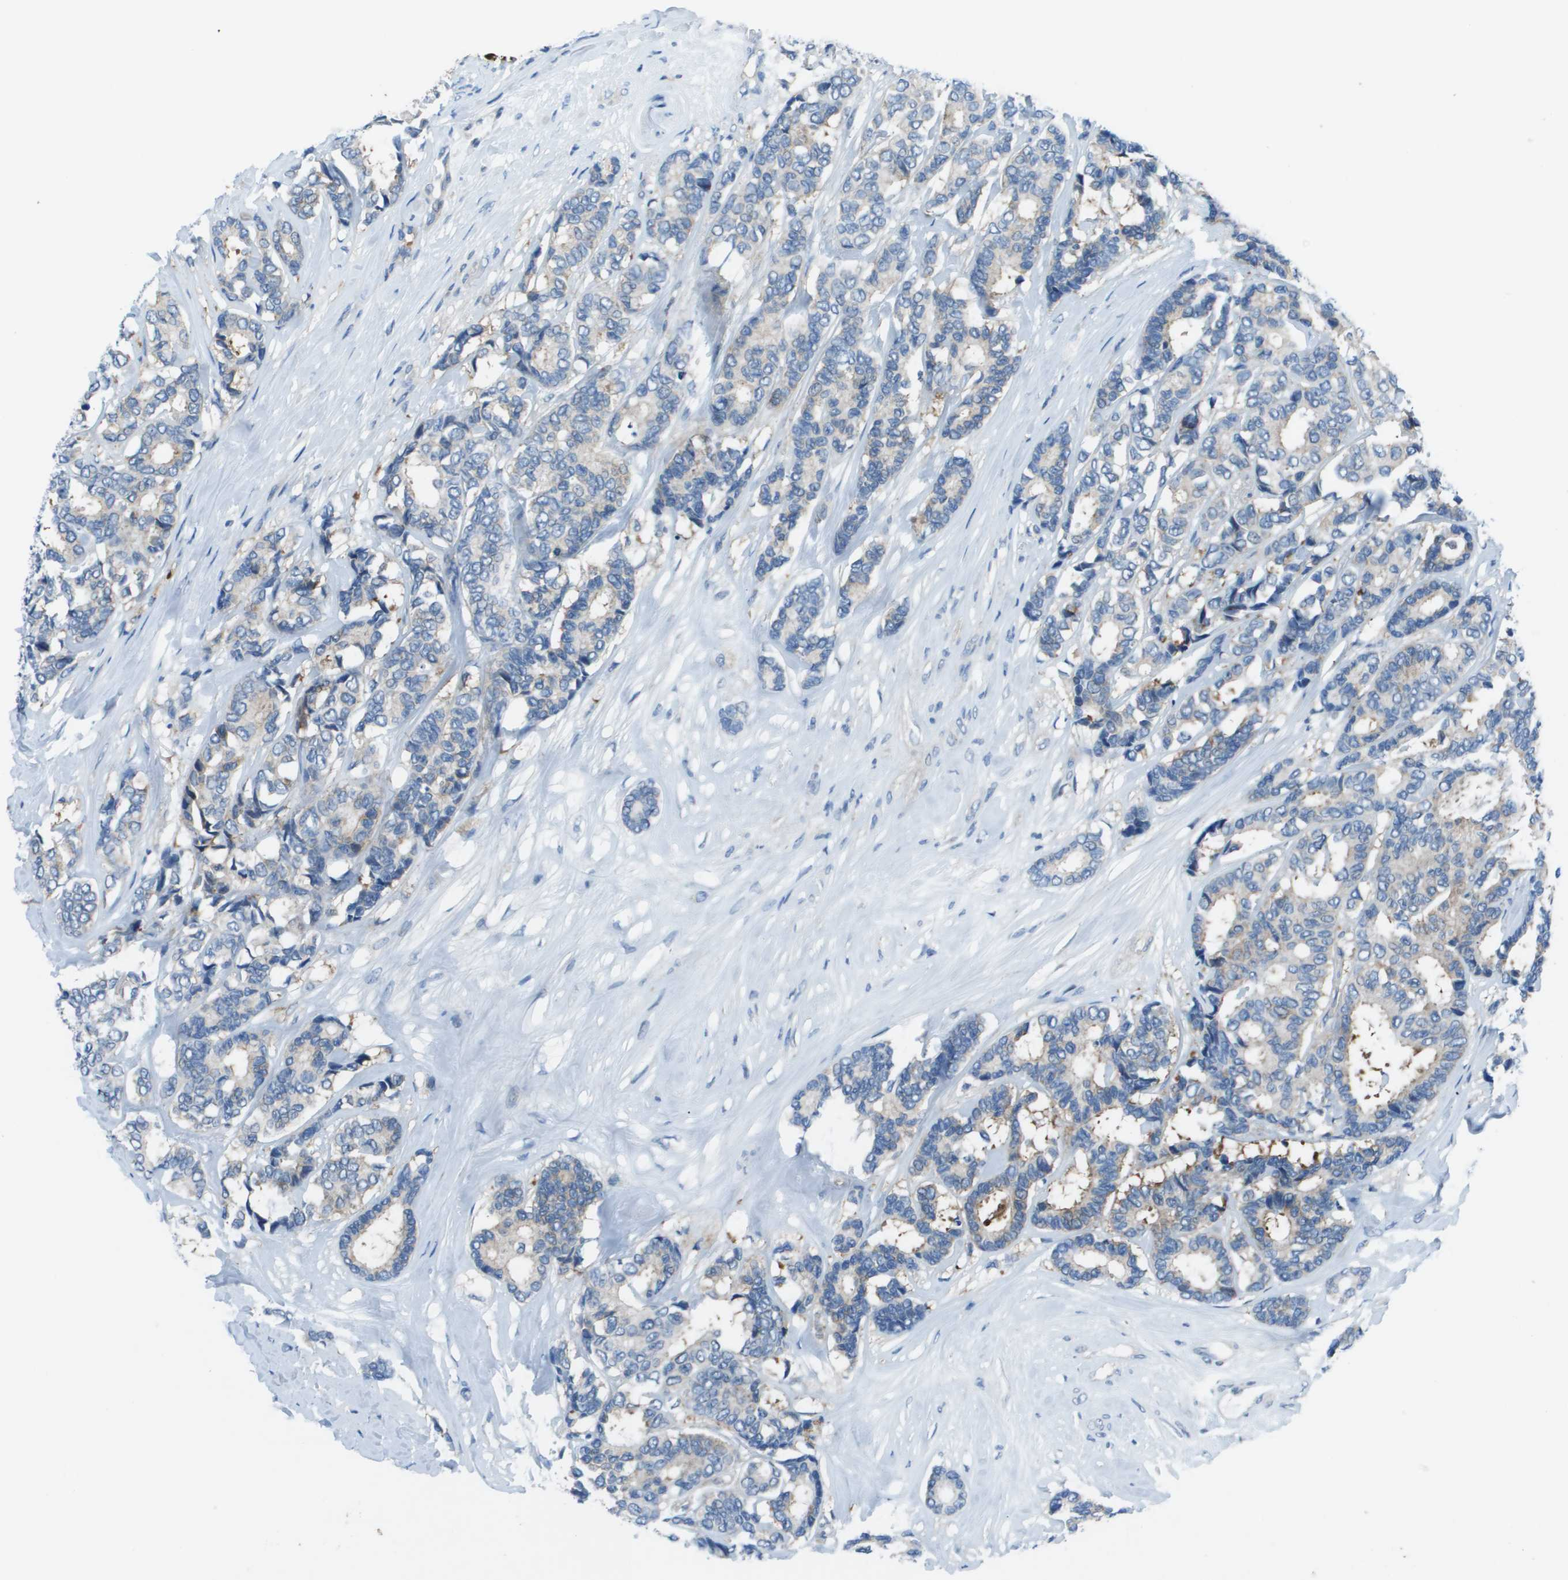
{"staining": {"intensity": "negative", "quantity": "none", "location": "none"}, "tissue": "breast cancer", "cell_type": "Tumor cells", "image_type": "cancer", "snomed": [{"axis": "morphology", "description": "Duct carcinoma"}, {"axis": "topography", "description": "Breast"}], "caption": "There is no significant expression in tumor cells of intraductal carcinoma (breast).", "gene": "STIP1", "patient": {"sex": "female", "age": 87}}